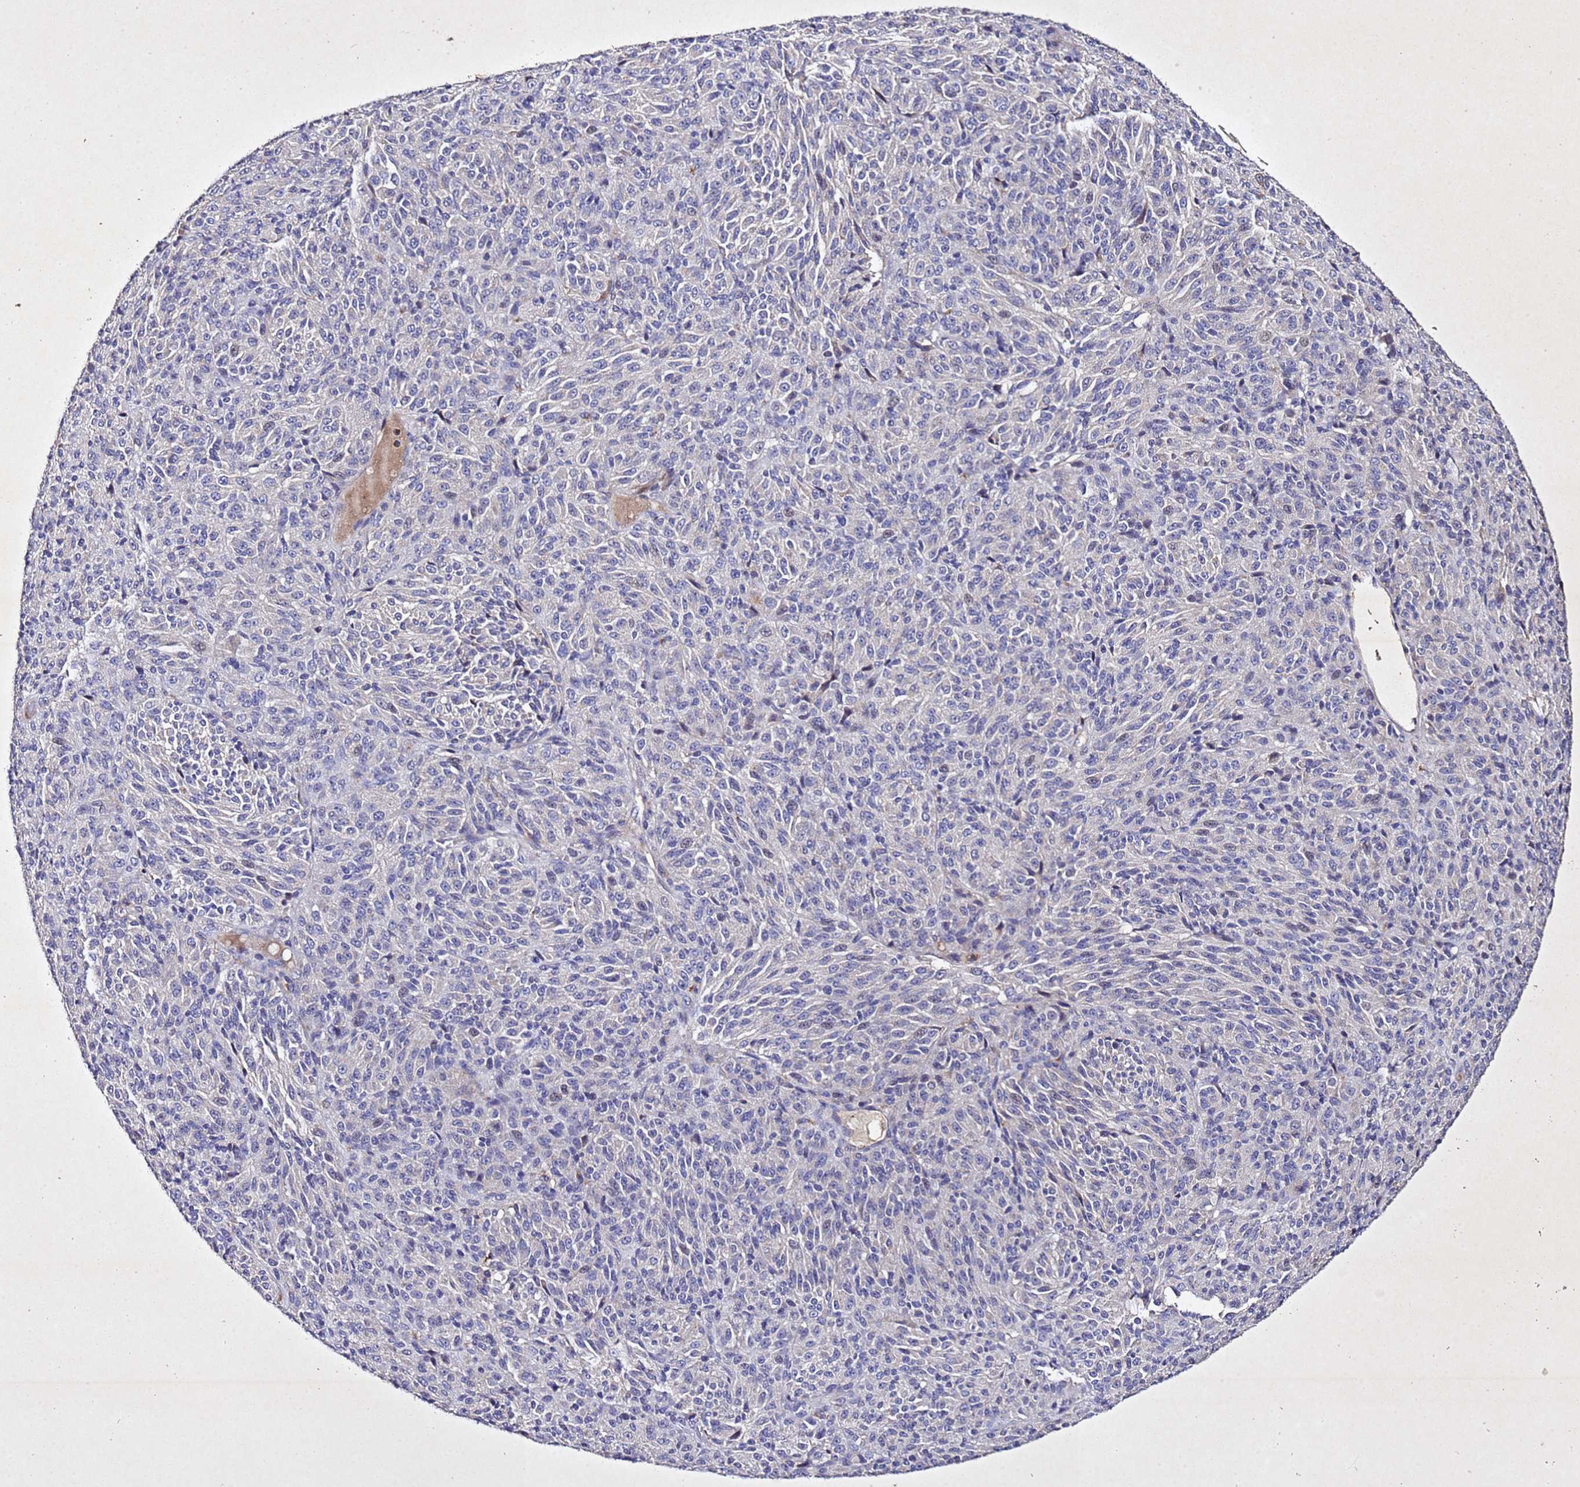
{"staining": {"intensity": "negative", "quantity": "none", "location": "none"}, "tissue": "melanoma", "cell_type": "Tumor cells", "image_type": "cancer", "snomed": [{"axis": "morphology", "description": "Malignant melanoma, Metastatic site"}, {"axis": "topography", "description": "Brain"}], "caption": "The histopathology image demonstrates no staining of tumor cells in melanoma.", "gene": "SV2B", "patient": {"sex": "female", "age": 56}}